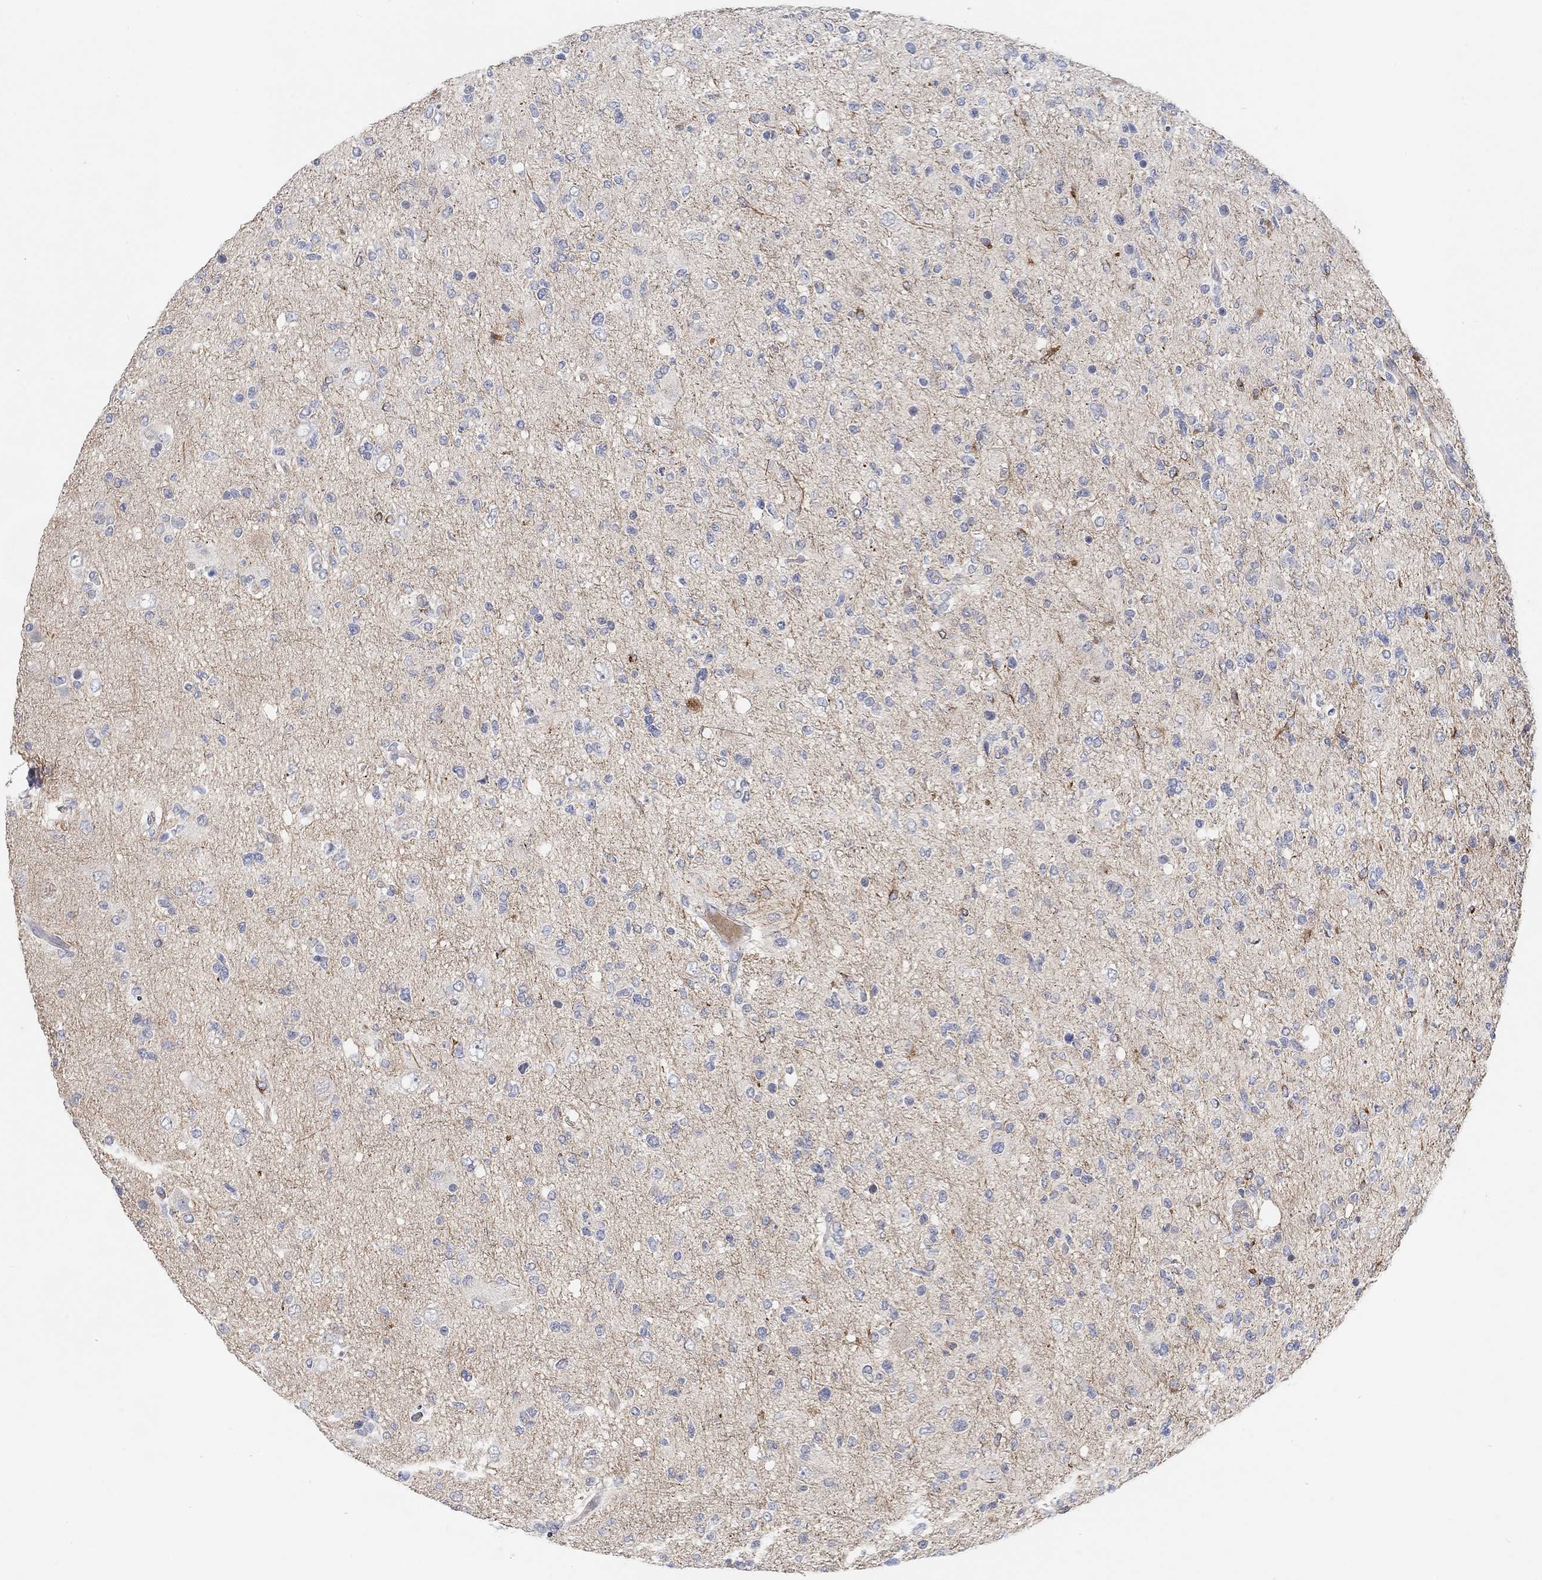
{"staining": {"intensity": "moderate", "quantity": "<25%", "location": "cytoplasmic/membranous"}, "tissue": "glioma", "cell_type": "Tumor cells", "image_type": "cancer", "snomed": [{"axis": "morphology", "description": "Glioma, malignant, High grade"}, {"axis": "topography", "description": "Cerebral cortex"}], "caption": "Moderate cytoplasmic/membranous protein staining is seen in approximately <25% of tumor cells in malignant glioma (high-grade).", "gene": "HCRTR1", "patient": {"sex": "male", "age": 70}}